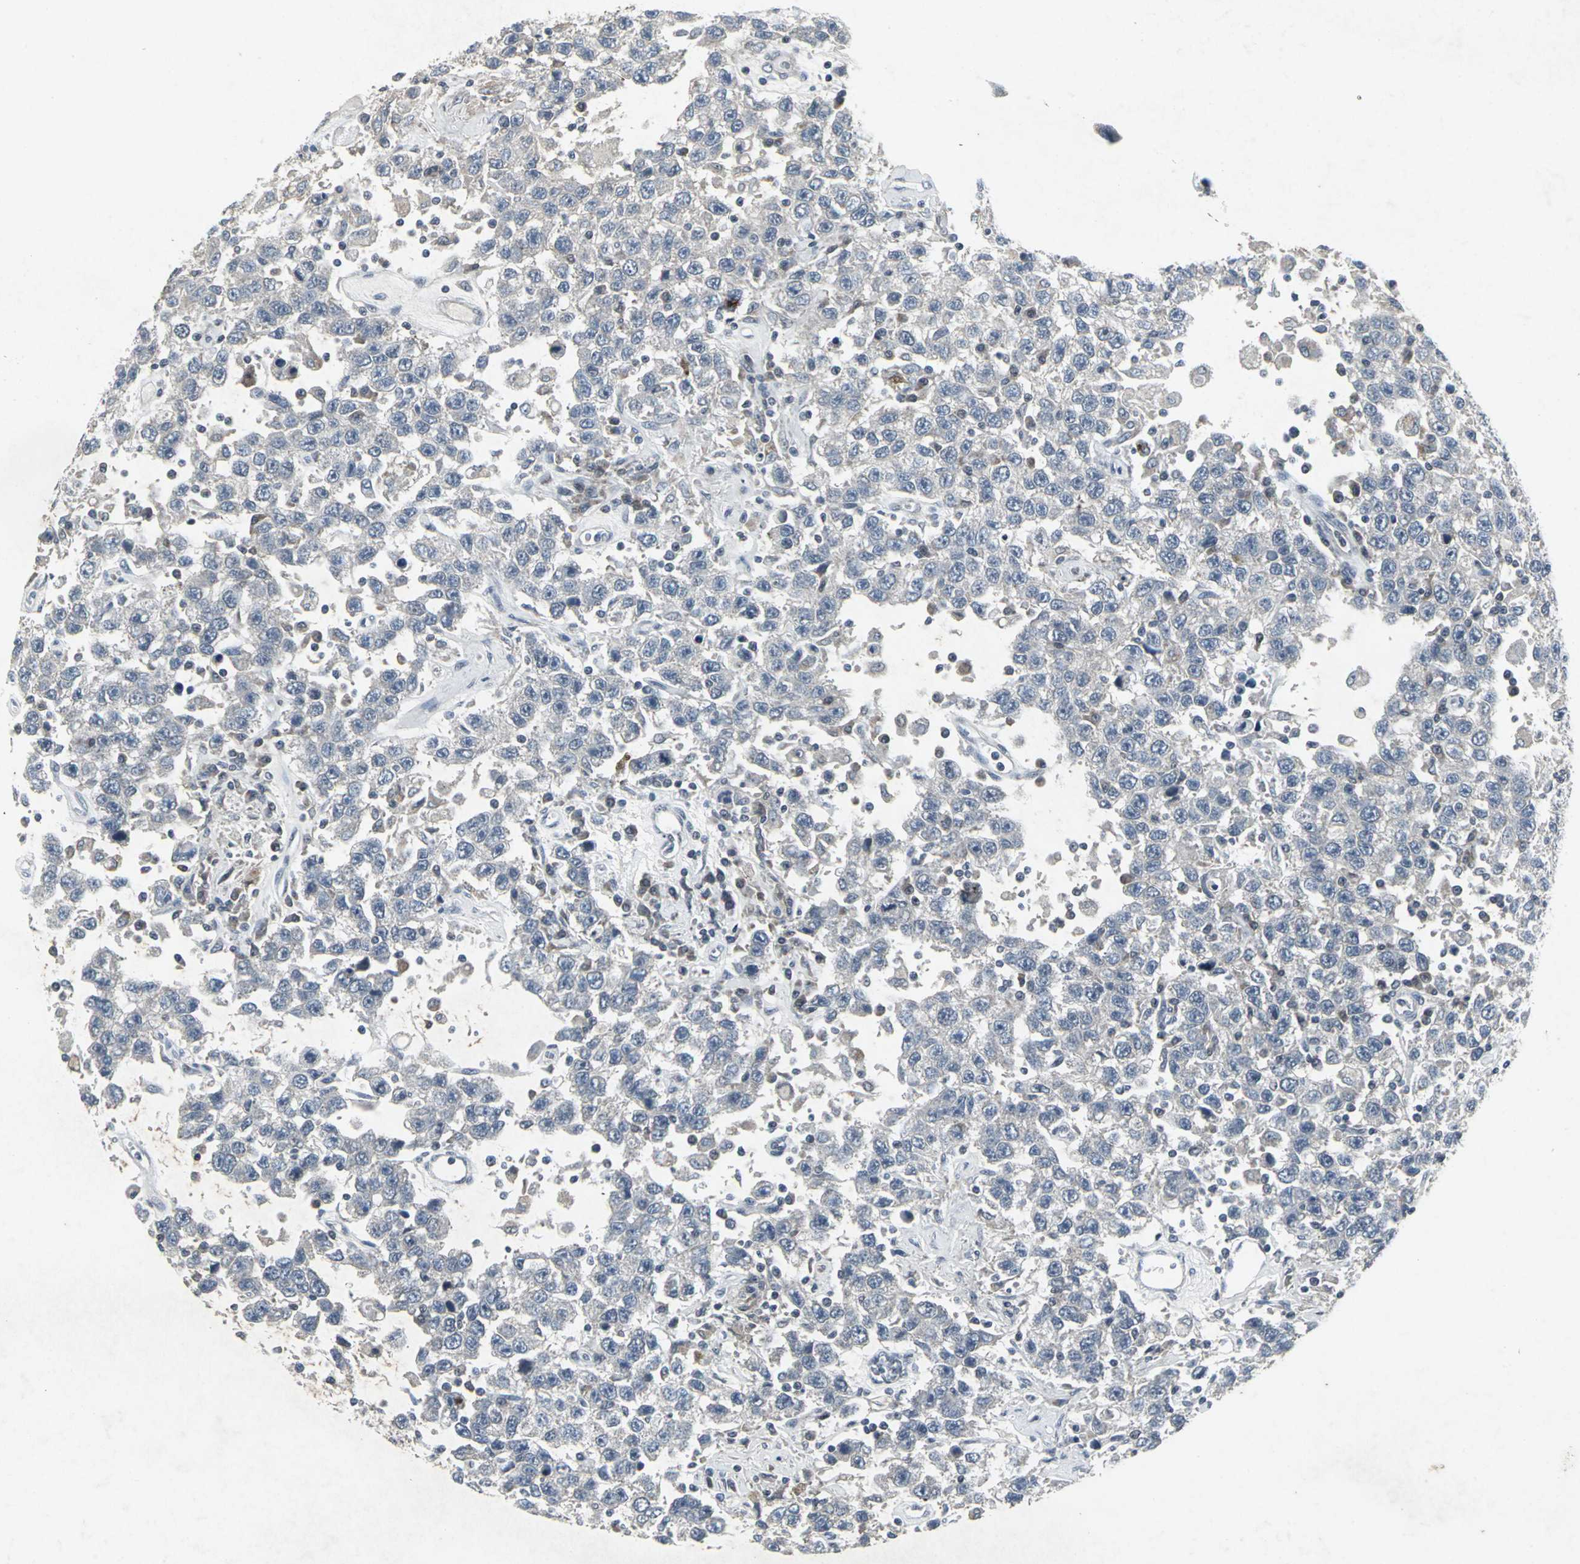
{"staining": {"intensity": "negative", "quantity": "none", "location": "none"}, "tissue": "testis cancer", "cell_type": "Tumor cells", "image_type": "cancer", "snomed": [{"axis": "morphology", "description": "Seminoma, NOS"}, {"axis": "topography", "description": "Testis"}], "caption": "This is an IHC photomicrograph of testis cancer (seminoma). There is no expression in tumor cells.", "gene": "BMP4", "patient": {"sex": "male", "age": 41}}